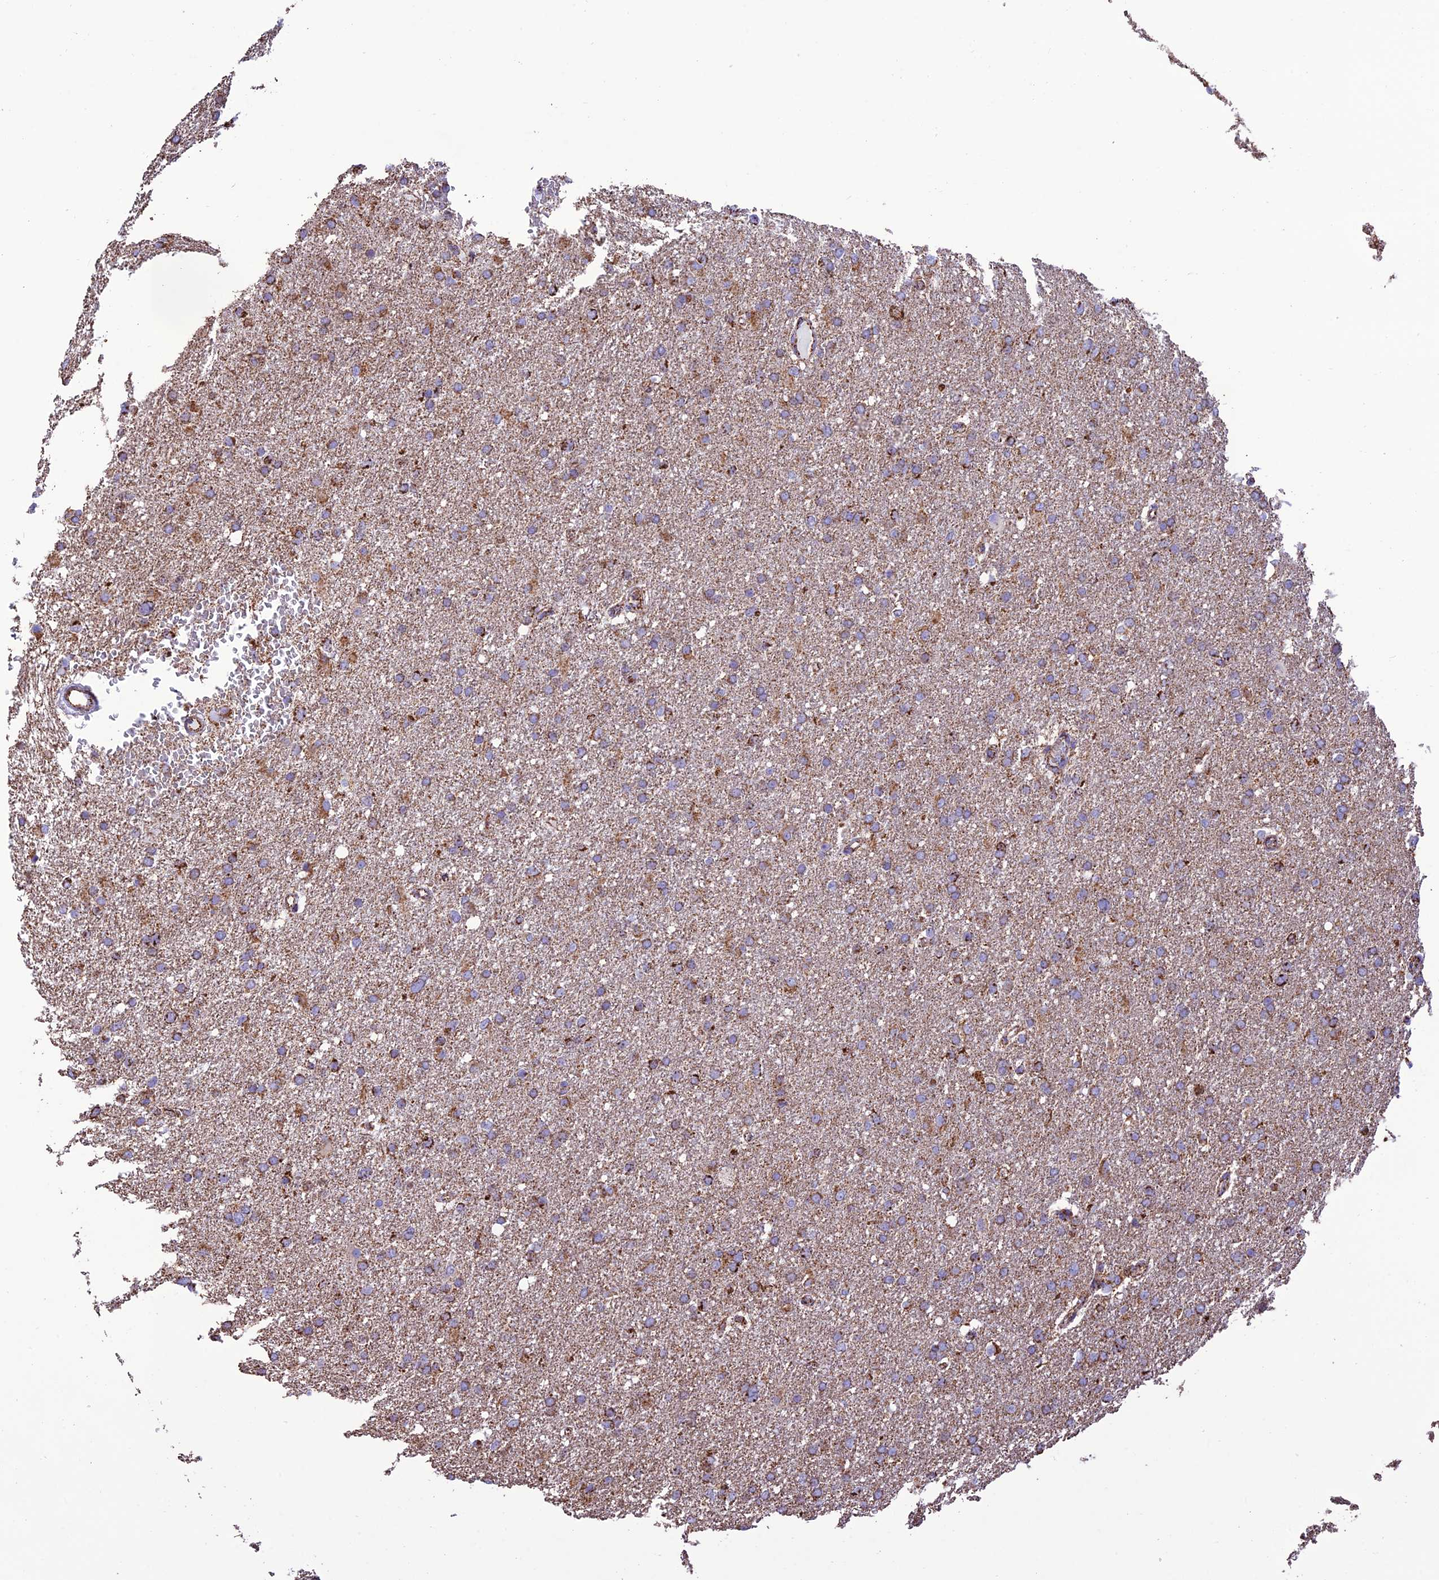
{"staining": {"intensity": "moderate", "quantity": ">75%", "location": "cytoplasmic/membranous"}, "tissue": "glioma", "cell_type": "Tumor cells", "image_type": "cancer", "snomed": [{"axis": "morphology", "description": "Glioma, malignant, High grade"}, {"axis": "topography", "description": "Cerebral cortex"}], "caption": "Immunohistochemical staining of glioma reveals medium levels of moderate cytoplasmic/membranous expression in about >75% of tumor cells.", "gene": "NDUFAF1", "patient": {"sex": "female", "age": 36}}